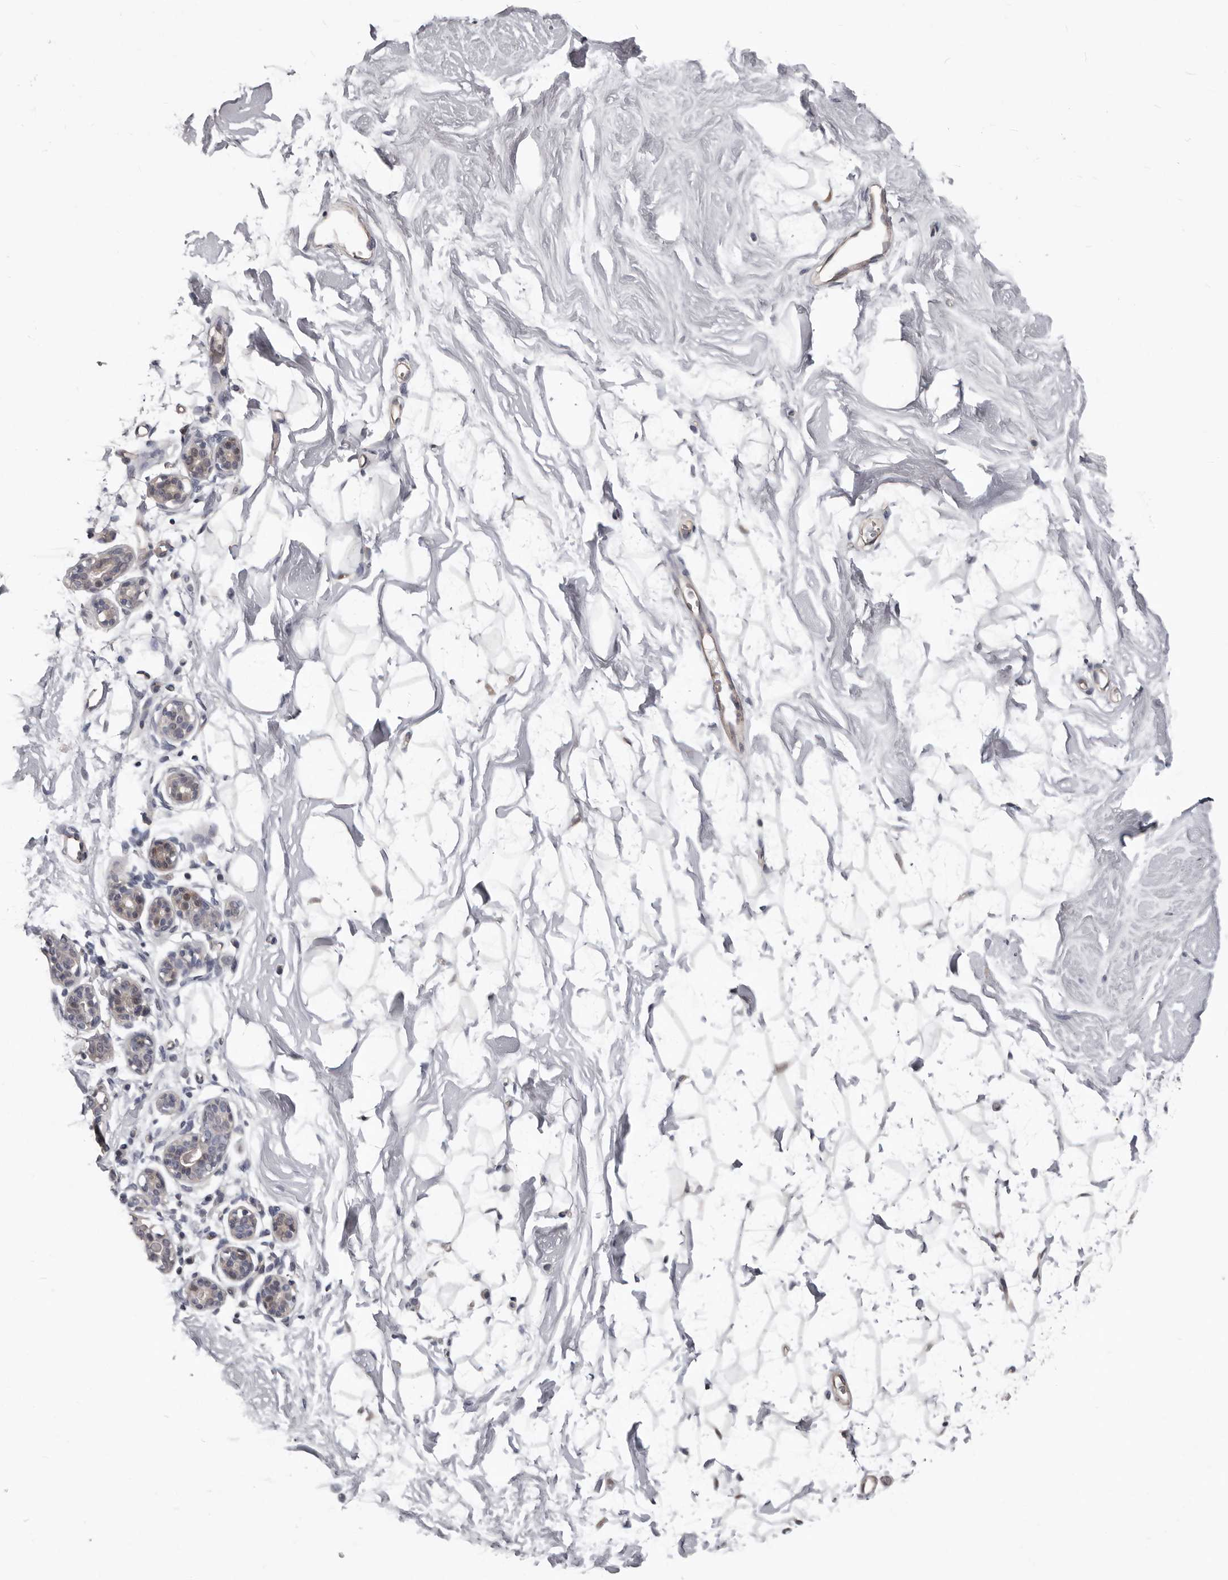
{"staining": {"intensity": "negative", "quantity": "none", "location": "none"}, "tissue": "breast", "cell_type": "Adipocytes", "image_type": "normal", "snomed": [{"axis": "morphology", "description": "Normal tissue, NOS"}, {"axis": "topography", "description": "Breast"}], "caption": "Immunohistochemistry (IHC) photomicrograph of normal human breast stained for a protein (brown), which exhibits no staining in adipocytes.", "gene": "RNF217", "patient": {"sex": "female", "age": 26}}